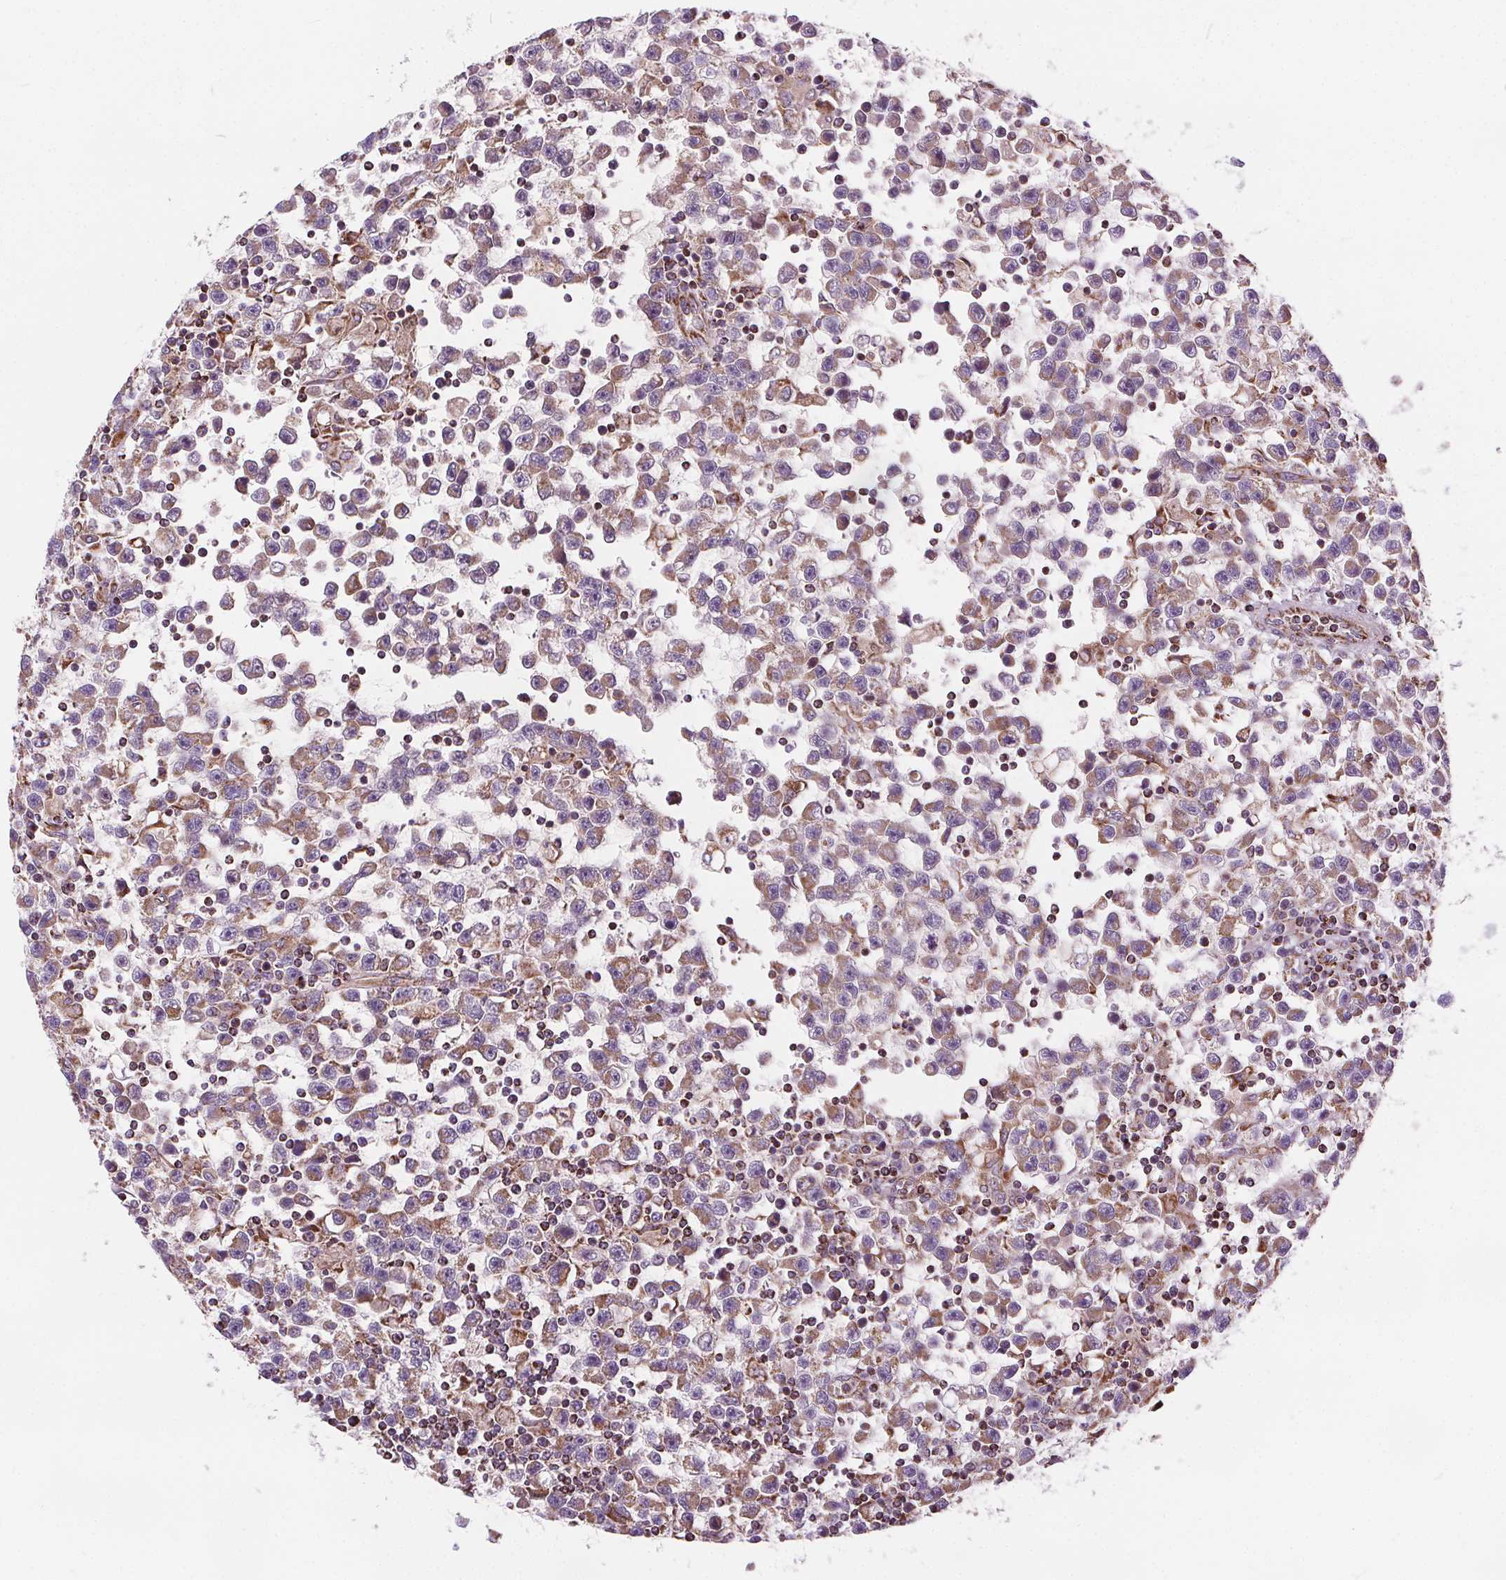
{"staining": {"intensity": "moderate", "quantity": "25%-75%", "location": "cytoplasmic/membranous"}, "tissue": "testis cancer", "cell_type": "Tumor cells", "image_type": "cancer", "snomed": [{"axis": "morphology", "description": "Seminoma, NOS"}, {"axis": "topography", "description": "Testis"}], "caption": "There is medium levels of moderate cytoplasmic/membranous positivity in tumor cells of testis seminoma, as demonstrated by immunohistochemical staining (brown color).", "gene": "GOLT1B", "patient": {"sex": "male", "age": 31}}